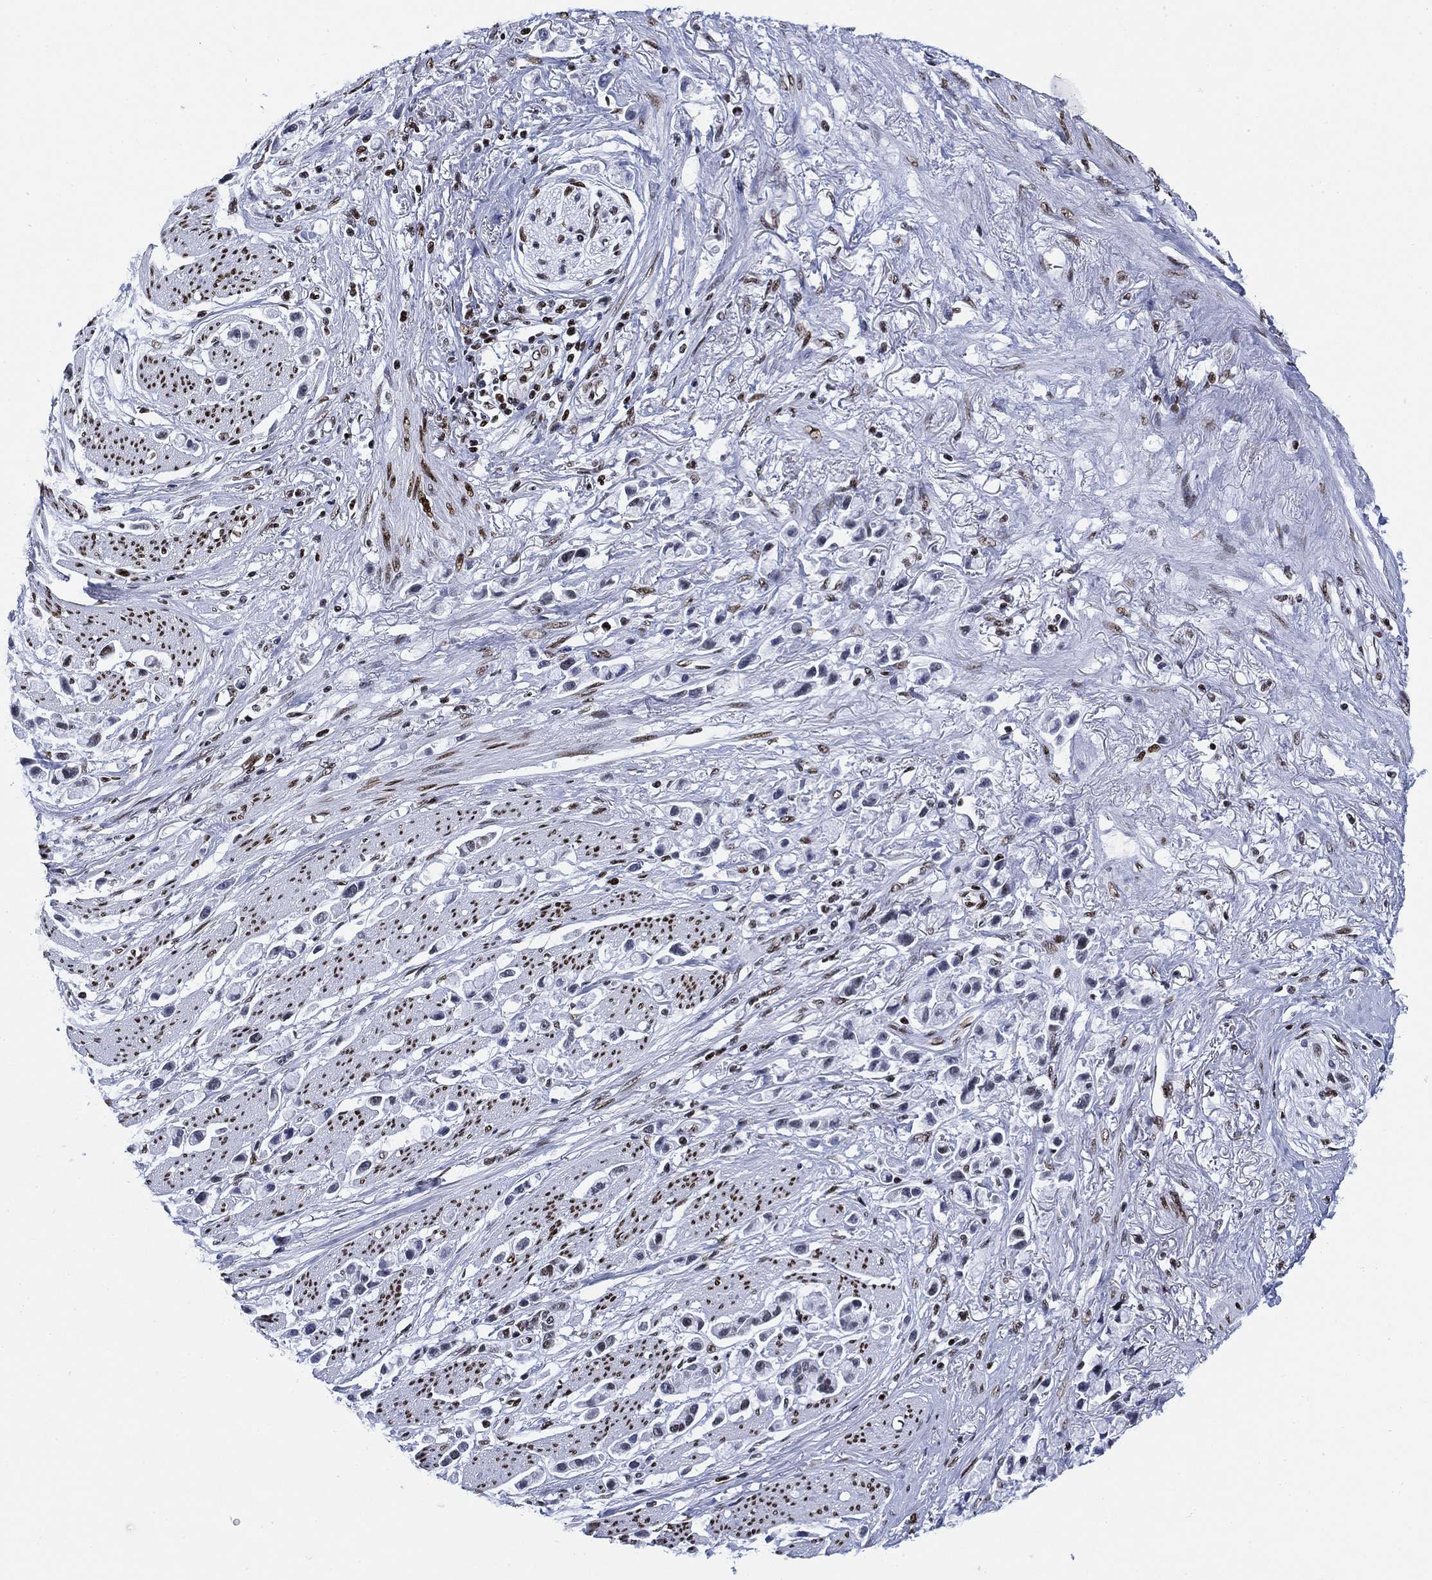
{"staining": {"intensity": "negative", "quantity": "none", "location": "none"}, "tissue": "stomach cancer", "cell_type": "Tumor cells", "image_type": "cancer", "snomed": [{"axis": "morphology", "description": "Adenocarcinoma, NOS"}, {"axis": "topography", "description": "Stomach"}], "caption": "Micrograph shows no protein positivity in tumor cells of adenocarcinoma (stomach) tissue. (Immunohistochemistry (ihc), brightfield microscopy, high magnification).", "gene": "H1-10", "patient": {"sex": "female", "age": 81}}